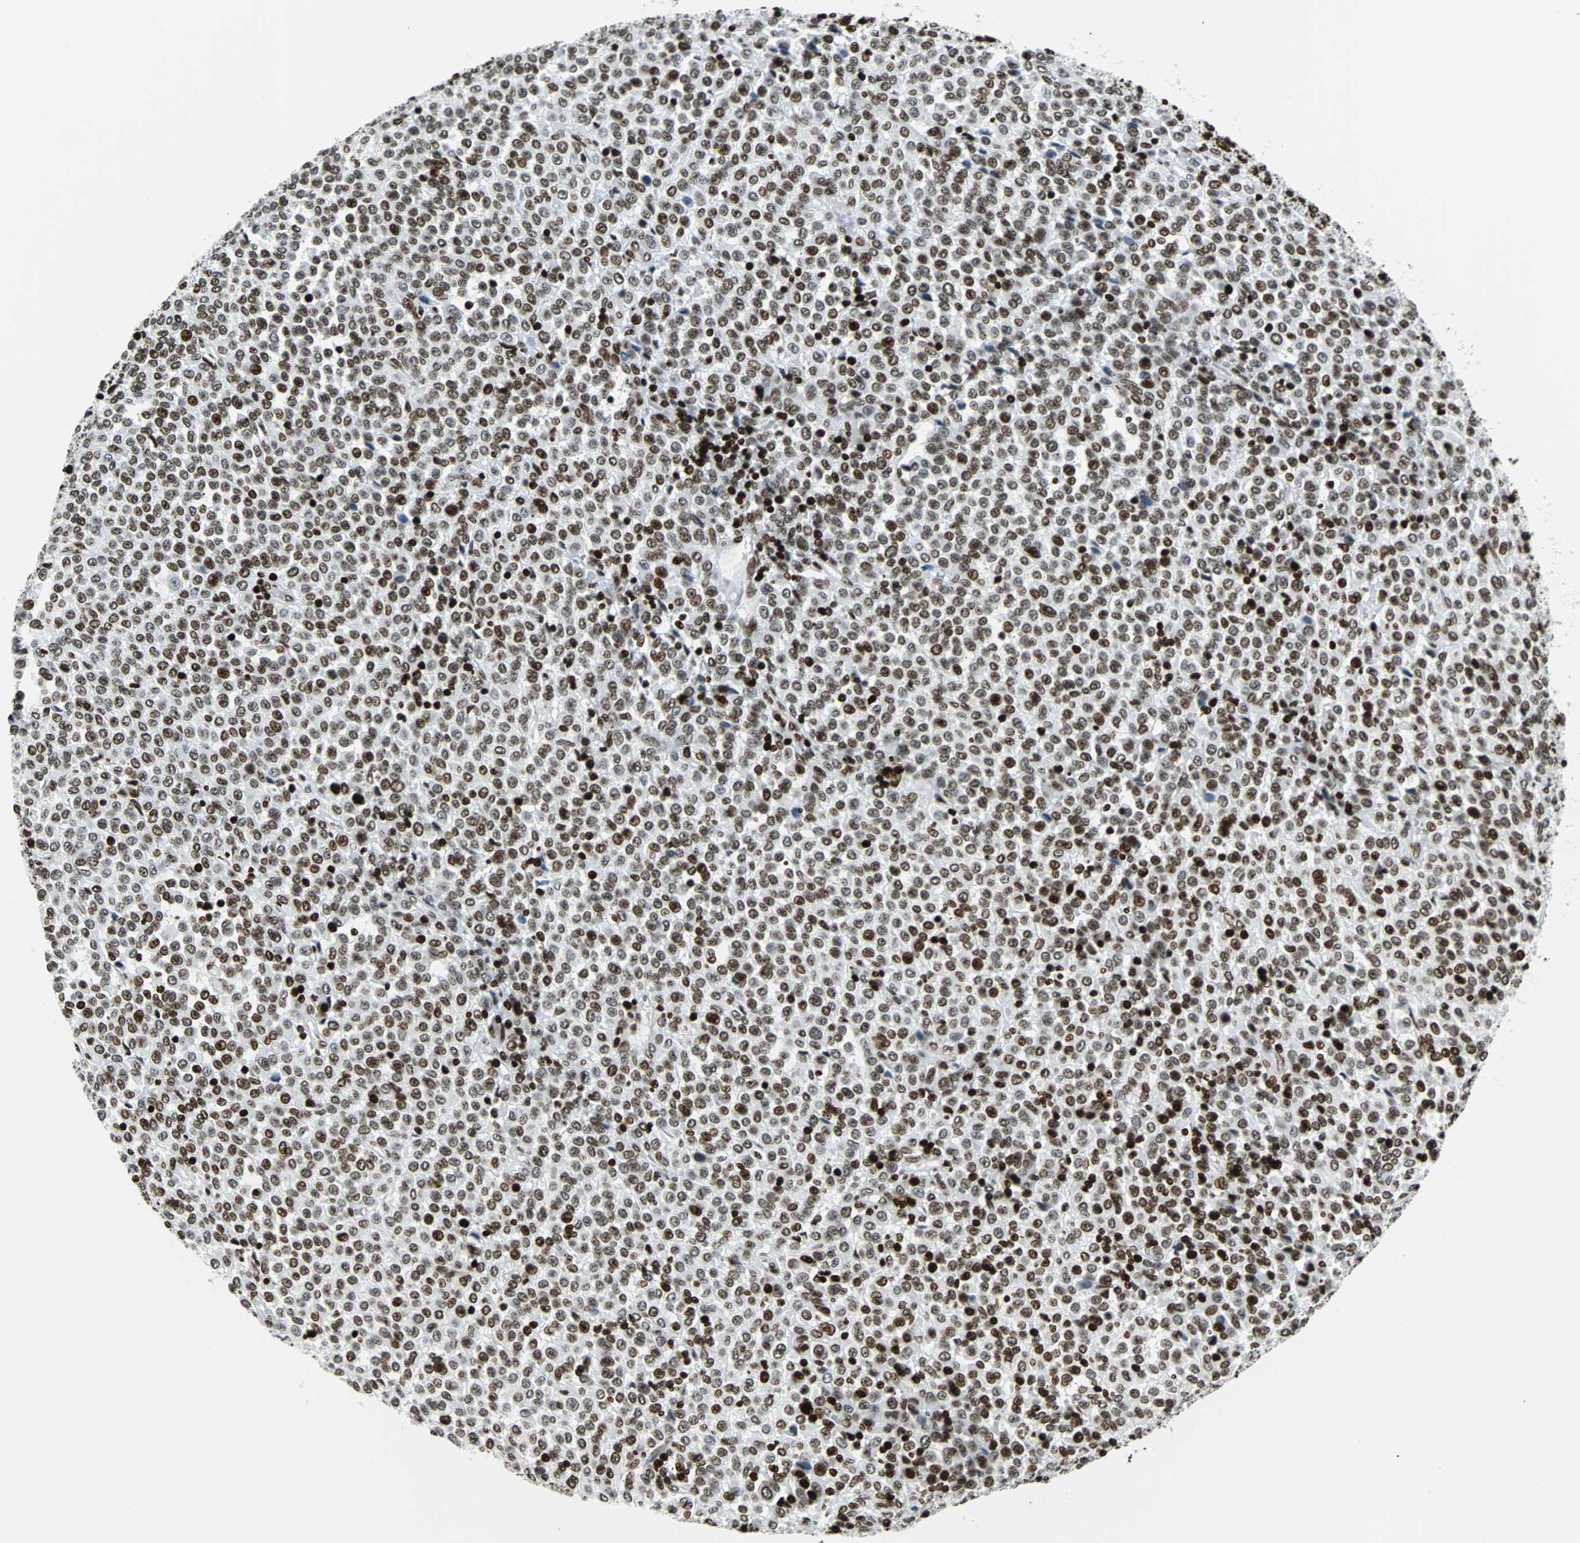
{"staining": {"intensity": "moderate", "quantity": ">75%", "location": "nuclear"}, "tissue": "melanoma", "cell_type": "Tumor cells", "image_type": "cancer", "snomed": [{"axis": "morphology", "description": "Malignant melanoma, Metastatic site"}, {"axis": "topography", "description": "Pancreas"}], "caption": "Malignant melanoma (metastatic site) tissue exhibits moderate nuclear staining in approximately >75% of tumor cells, visualized by immunohistochemistry.", "gene": "ZNF131", "patient": {"sex": "female", "age": 30}}